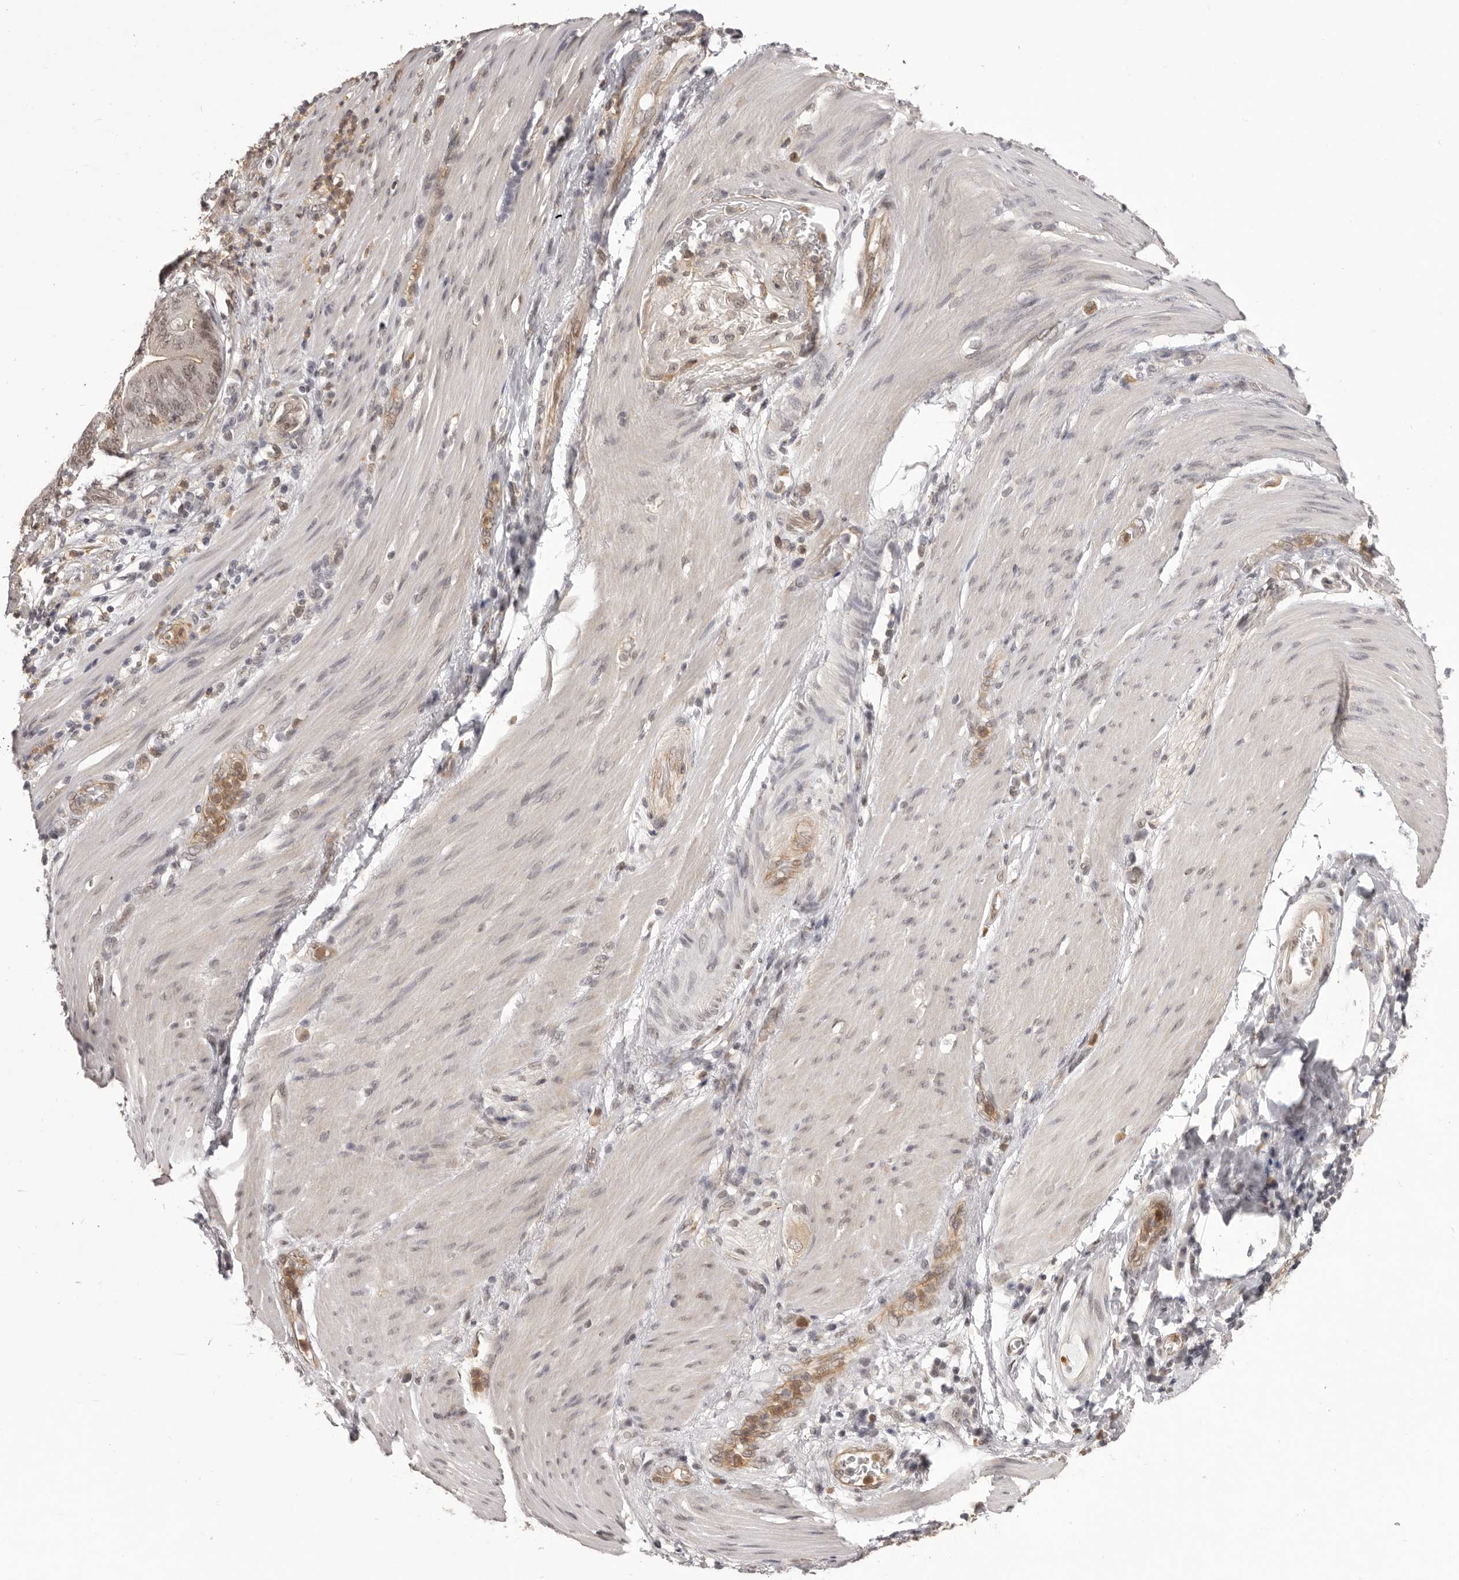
{"staining": {"intensity": "negative", "quantity": "none", "location": "none"}, "tissue": "stomach cancer", "cell_type": "Tumor cells", "image_type": "cancer", "snomed": [{"axis": "morphology", "description": "Adenocarcinoma, NOS"}, {"axis": "topography", "description": "Stomach"}], "caption": "Immunohistochemistry of human stomach cancer displays no expression in tumor cells.", "gene": "RNF2", "patient": {"sex": "female", "age": 73}}